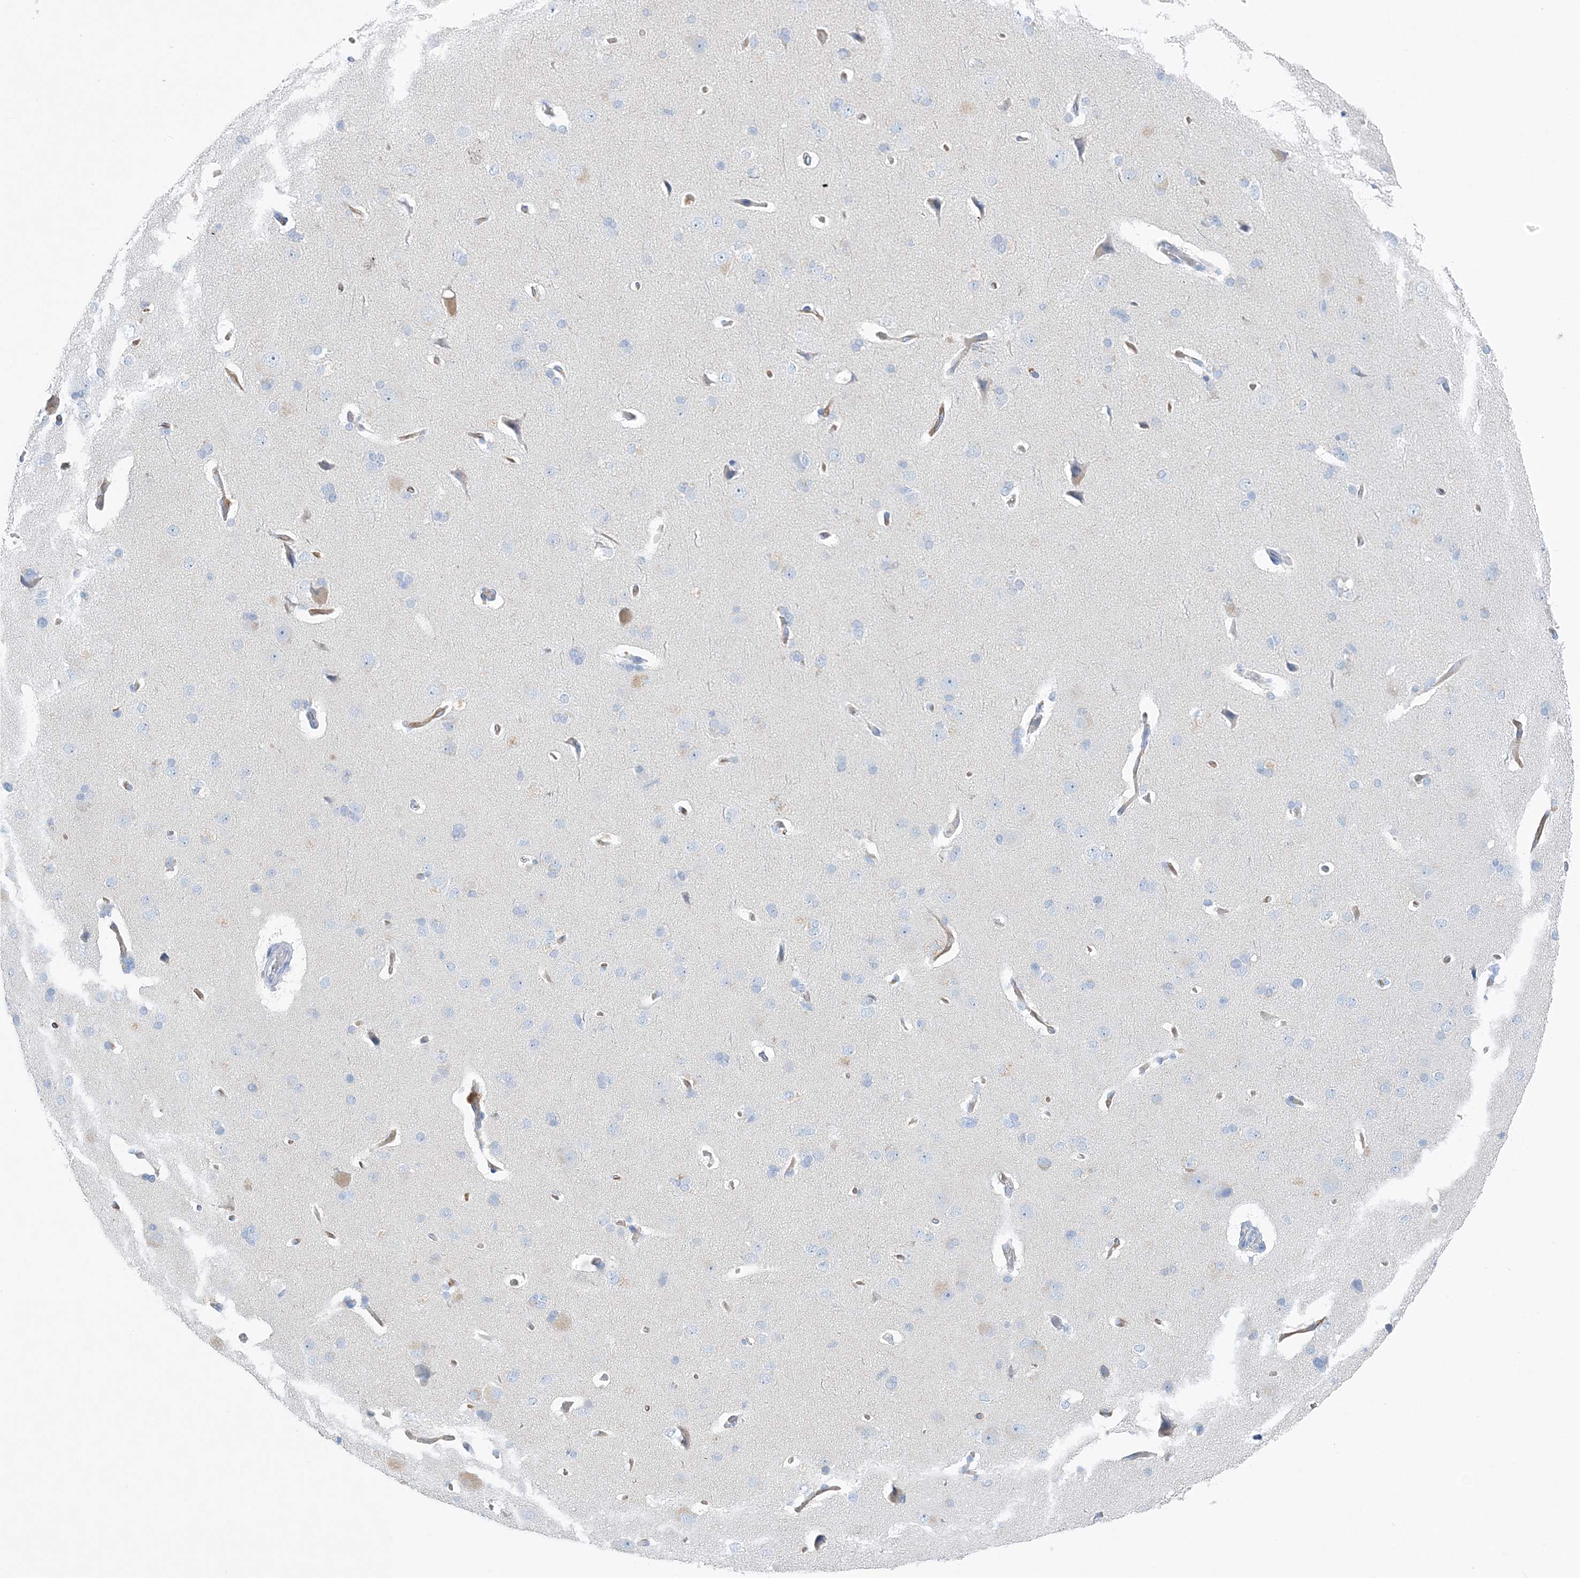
{"staining": {"intensity": "moderate", "quantity": "25%-75%", "location": "cytoplasmic/membranous"}, "tissue": "cerebral cortex", "cell_type": "Endothelial cells", "image_type": "normal", "snomed": [{"axis": "morphology", "description": "Normal tissue, NOS"}, {"axis": "topography", "description": "Cerebral cortex"}], "caption": "About 25%-75% of endothelial cells in benign cerebral cortex show moderate cytoplasmic/membranous protein positivity as visualized by brown immunohistochemical staining.", "gene": "SLC5A6", "patient": {"sex": "male", "age": 62}}